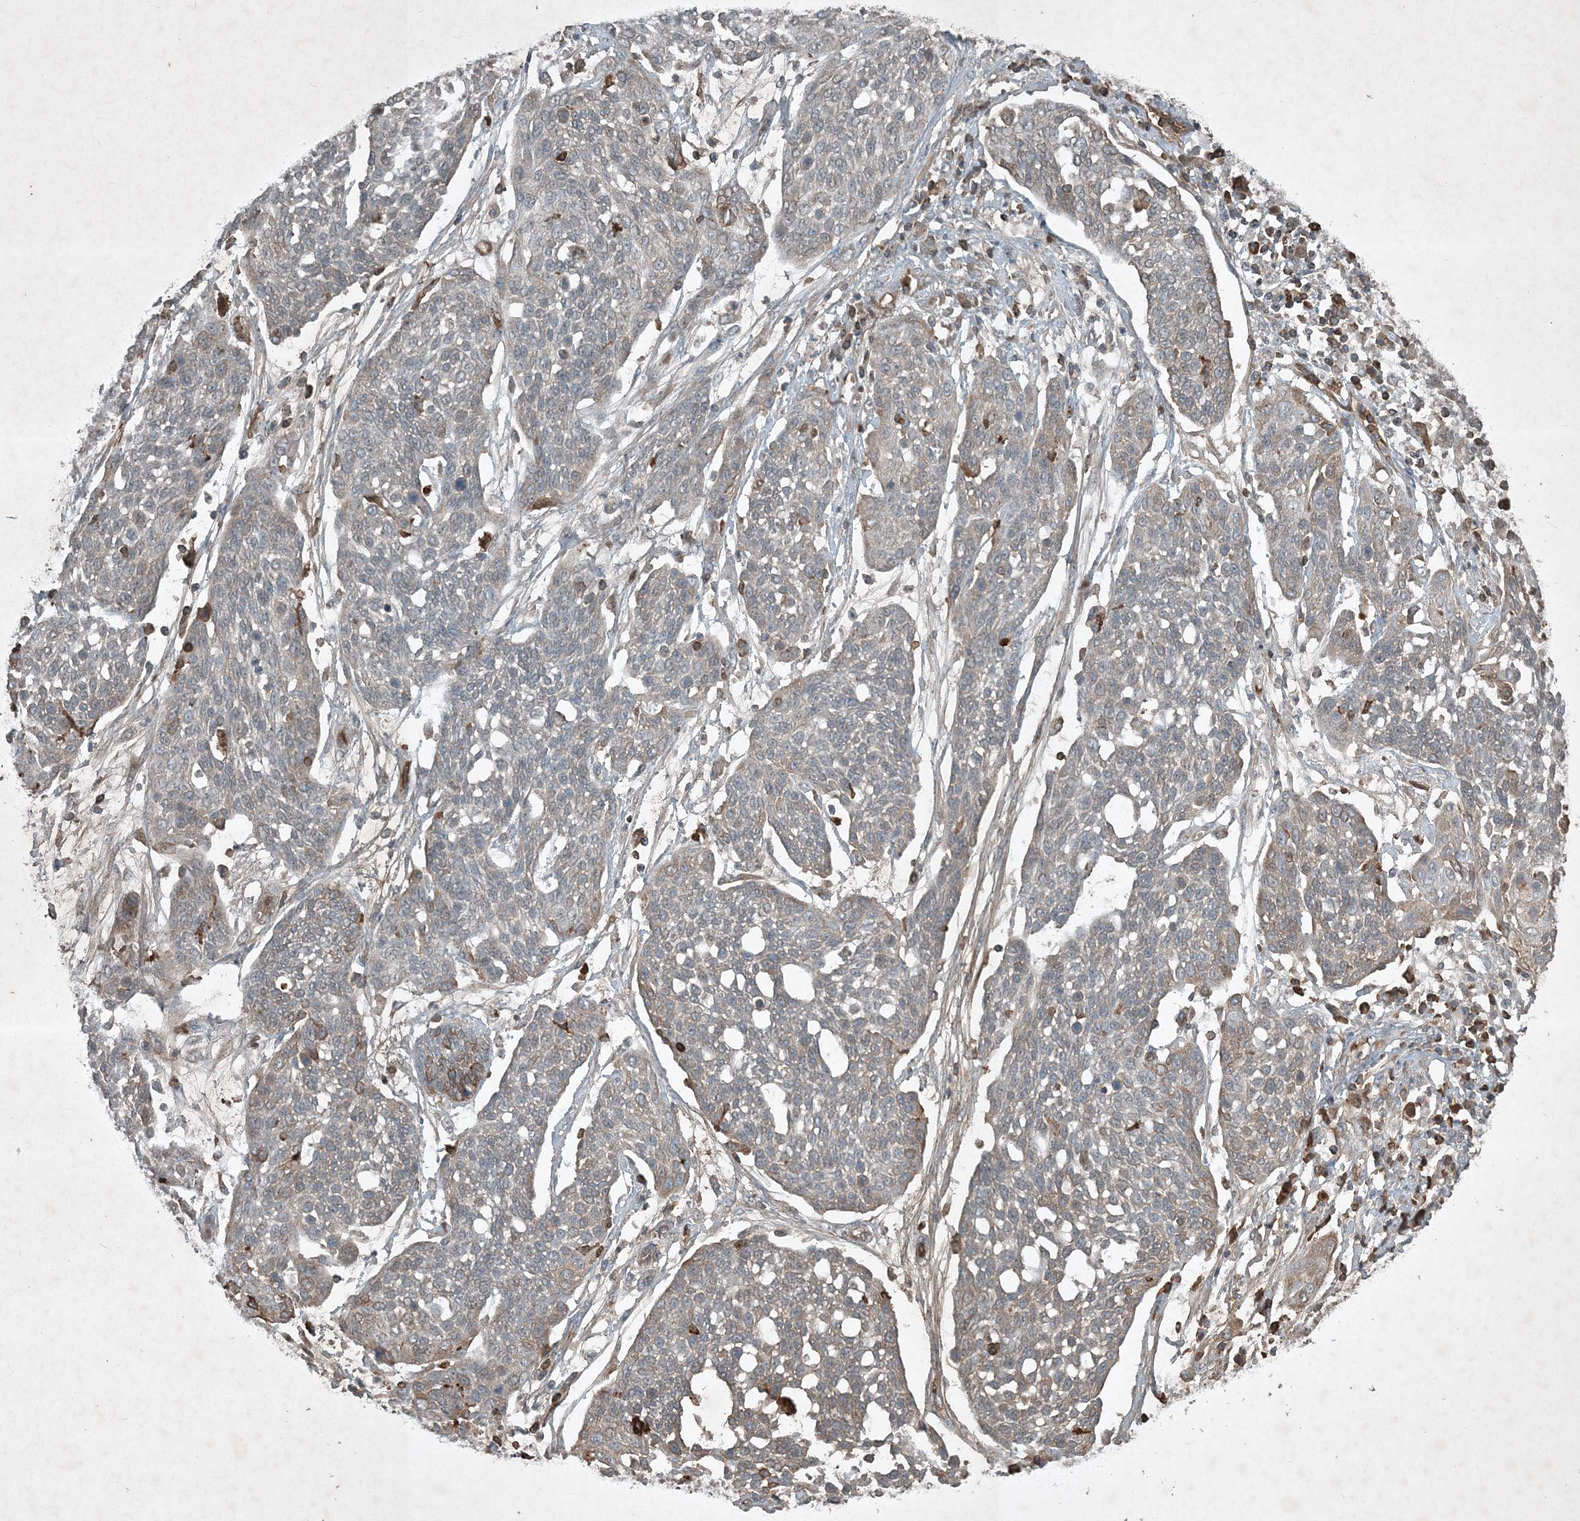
{"staining": {"intensity": "weak", "quantity": "25%-75%", "location": "cytoplasmic/membranous"}, "tissue": "cervical cancer", "cell_type": "Tumor cells", "image_type": "cancer", "snomed": [{"axis": "morphology", "description": "Squamous cell carcinoma, NOS"}, {"axis": "topography", "description": "Cervix"}], "caption": "The micrograph reveals immunohistochemical staining of cervical squamous cell carcinoma. There is weak cytoplasmic/membranous positivity is present in approximately 25%-75% of tumor cells. (IHC, brightfield microscopy, high magnification).", "gene": "TNFAIP6", "patient": {"sex": "female", "age": 34}}